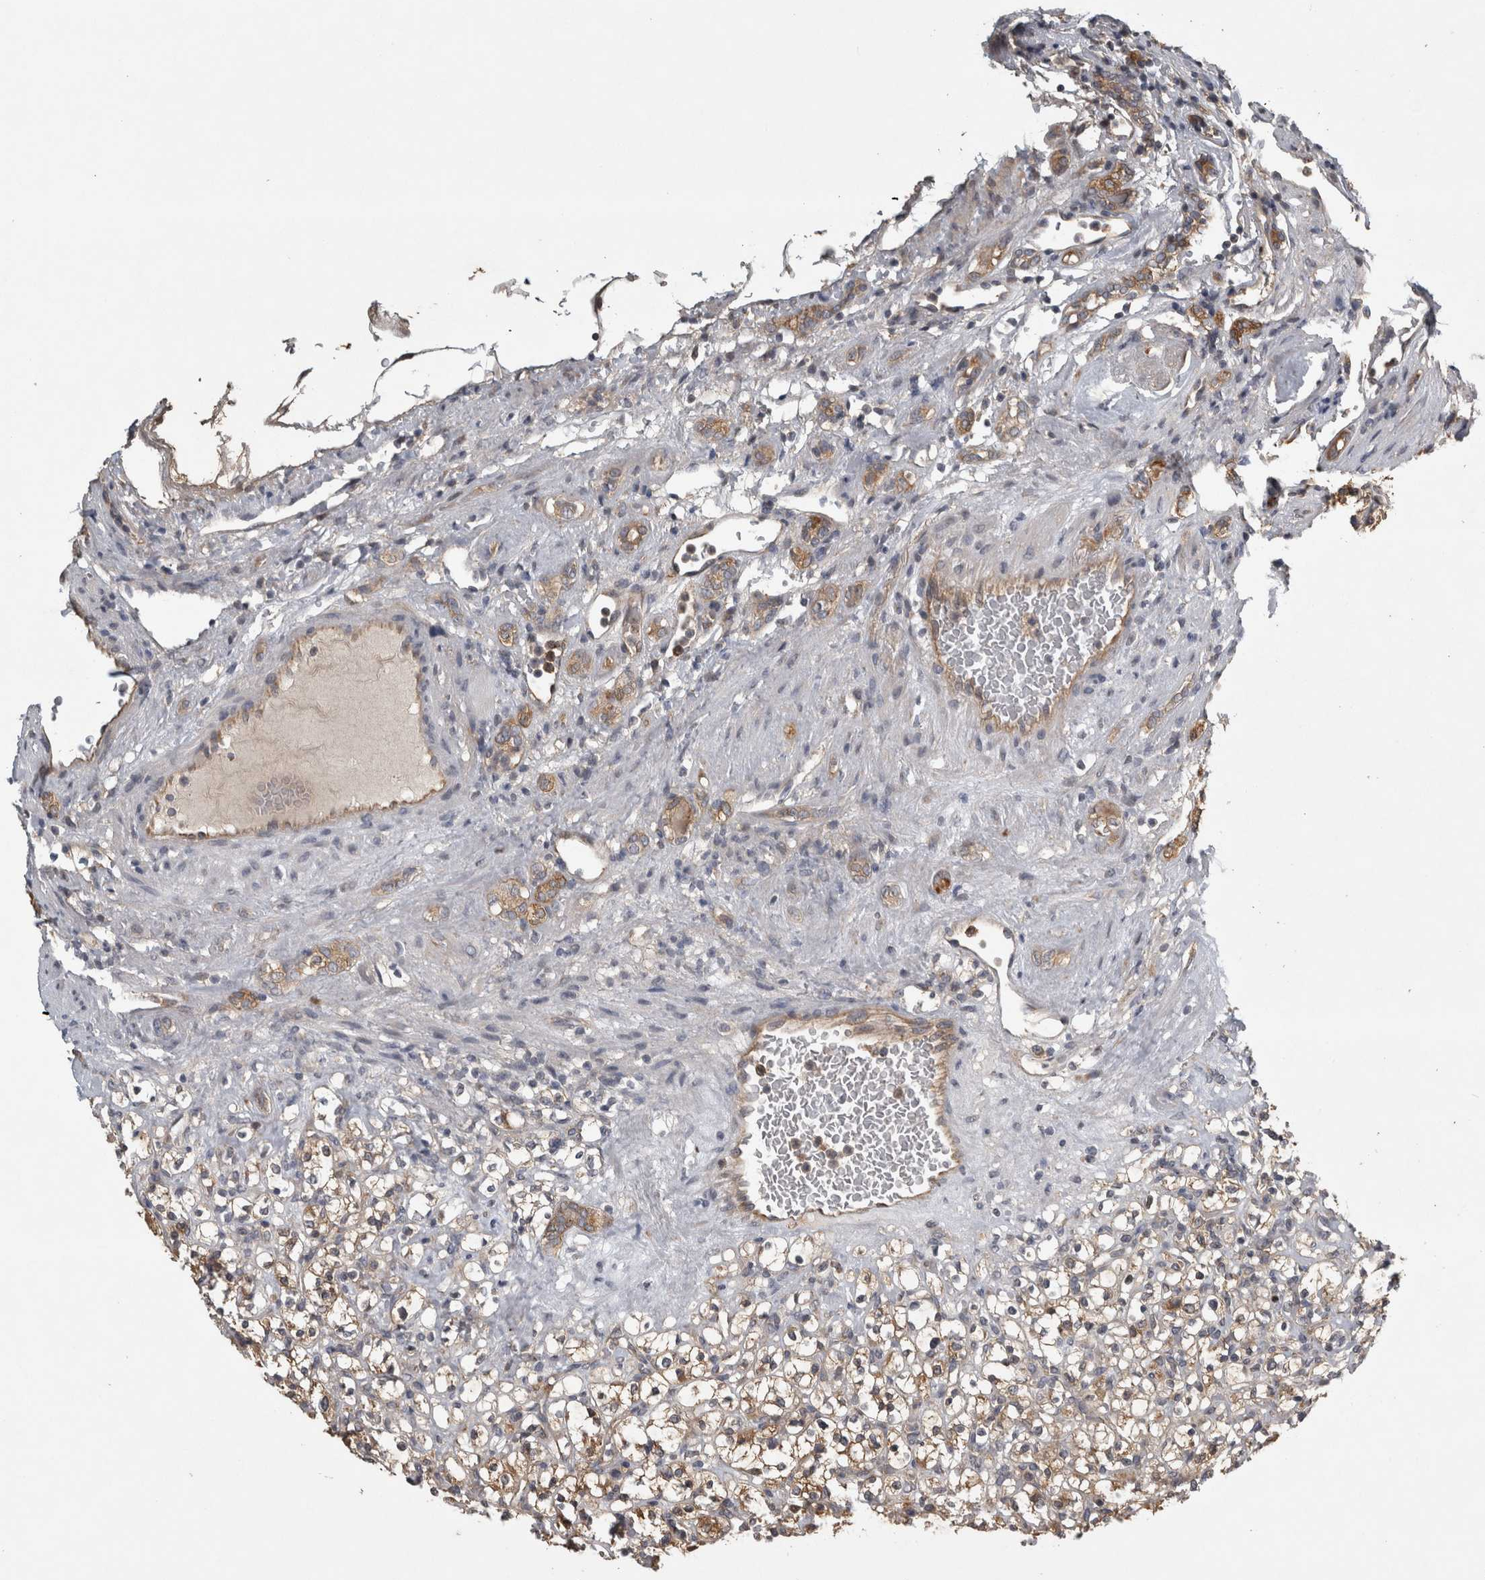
{"staining": {"intensity": "weak", "quantity": ">75%", "location": "cytoplasmic/membranous"}, "tissue": "renal cancer", "cell_type": "Tumor cells", "image_type": "cancer", "snomed": [{"axis": "morphology", "description": "Normal tissue, NOS"}, {"axis": "morphology", "description": "Adenocarcinoma, NOS"}, {"axis": "topography", "description": "Kidney"}], "caption": "The micrograph displays immunohistochemical staining of renal adenocarcinoma. There is weak cytoplasmic/membranous staining is present in approximately >75% of tumor cells.", "gene": "TRMT61B", "patient": {"sex": "female", "age": 72}}